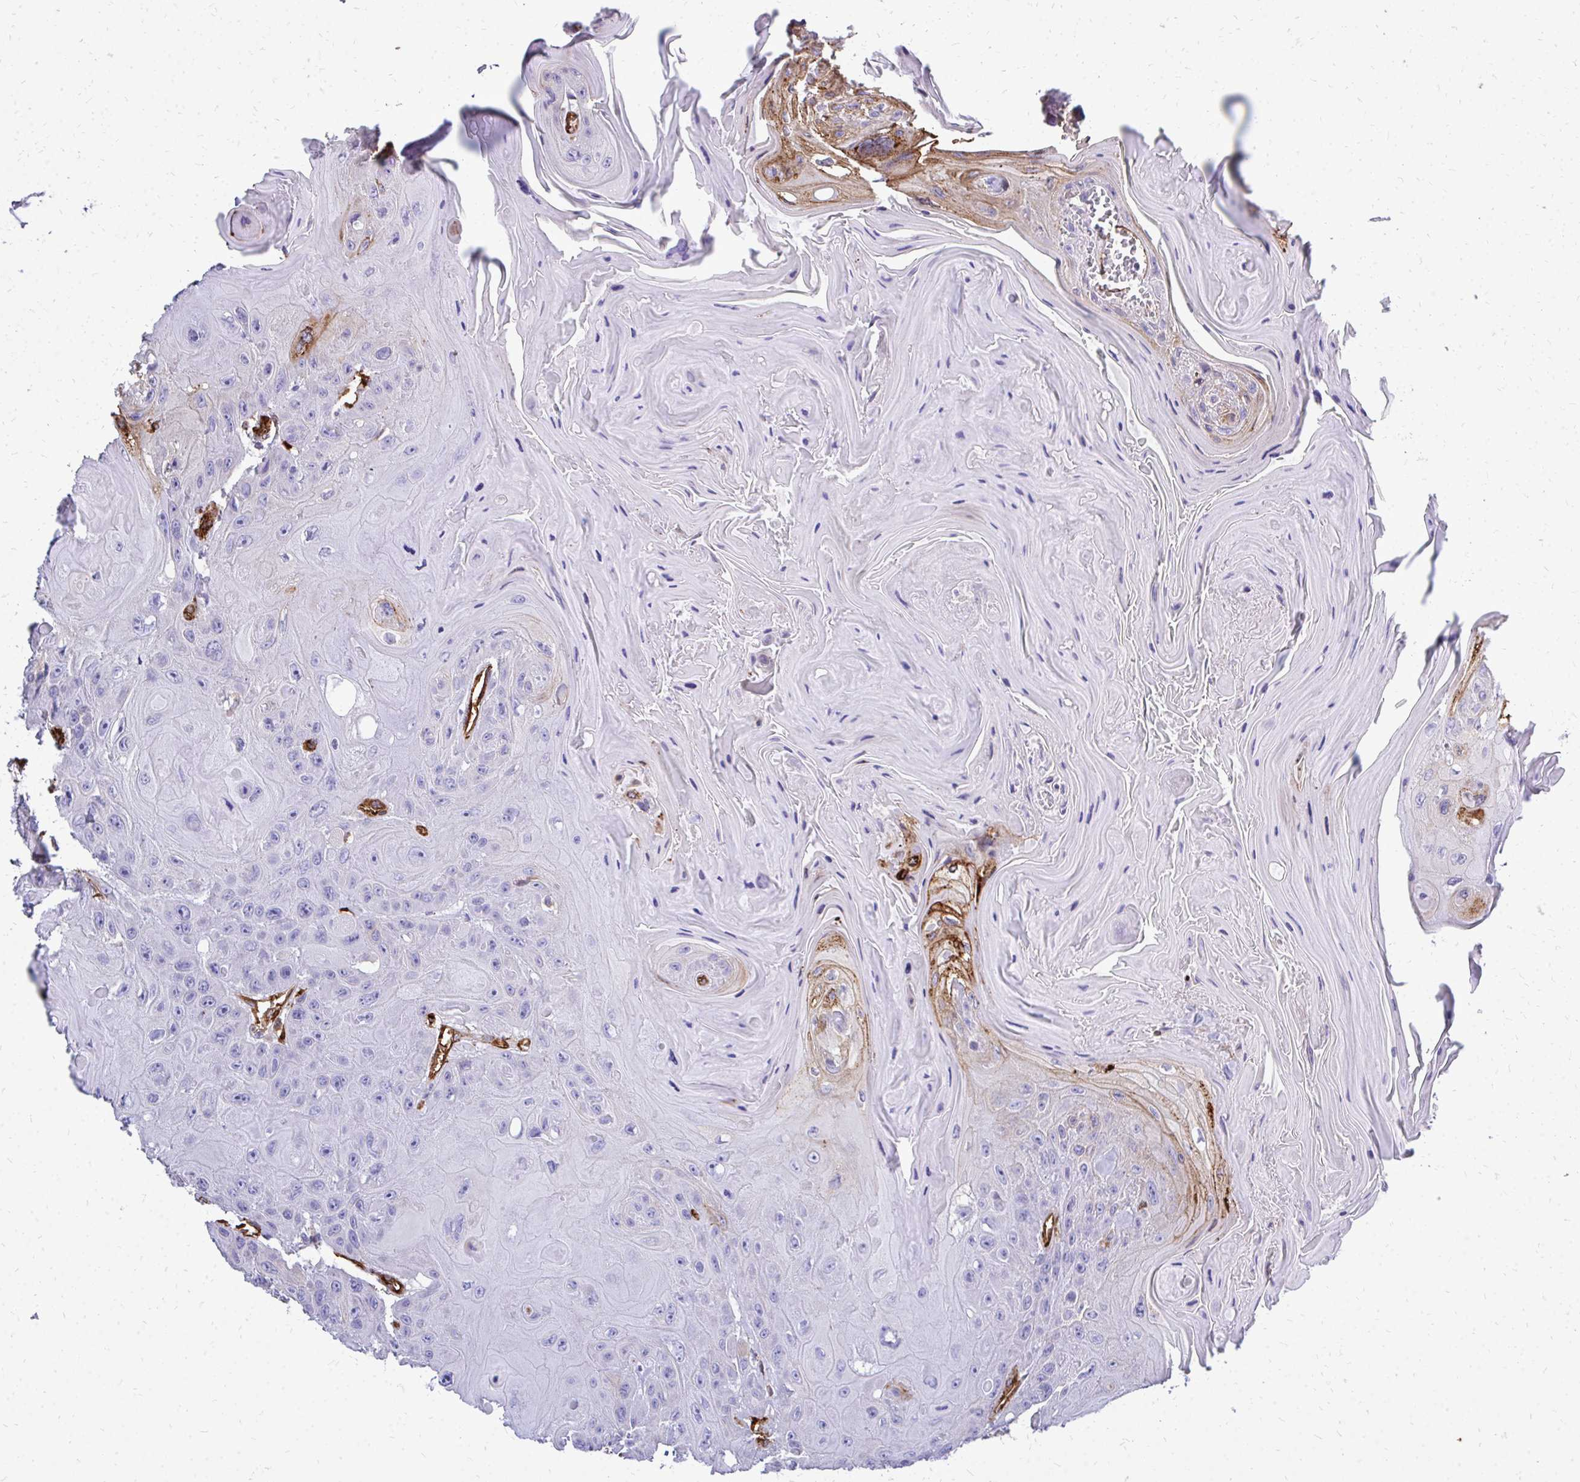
{"staining": {"intensity": "weak", "quantity": "<25%", "location": "cytoplasmic/membranous"}, "tissue": "head and neck cancer", "cell_type": "Tumor cells", "image_type": "cancer", "snomed": [{"axis": "morphology", "description": "Squamous cell carcinoma, NOS"}, {"axis": "topography", "description": "Head-Neck"}], "caption": "High magnification brightfield microscopy of head and neck squamous cell carcinoma stained with DAB (brown) and counterstained with hematoxylin (blue): tumor cells show no significant expression.", "gene": "MARCKSL1", "patient": {"sex": "female", "age": 59}}